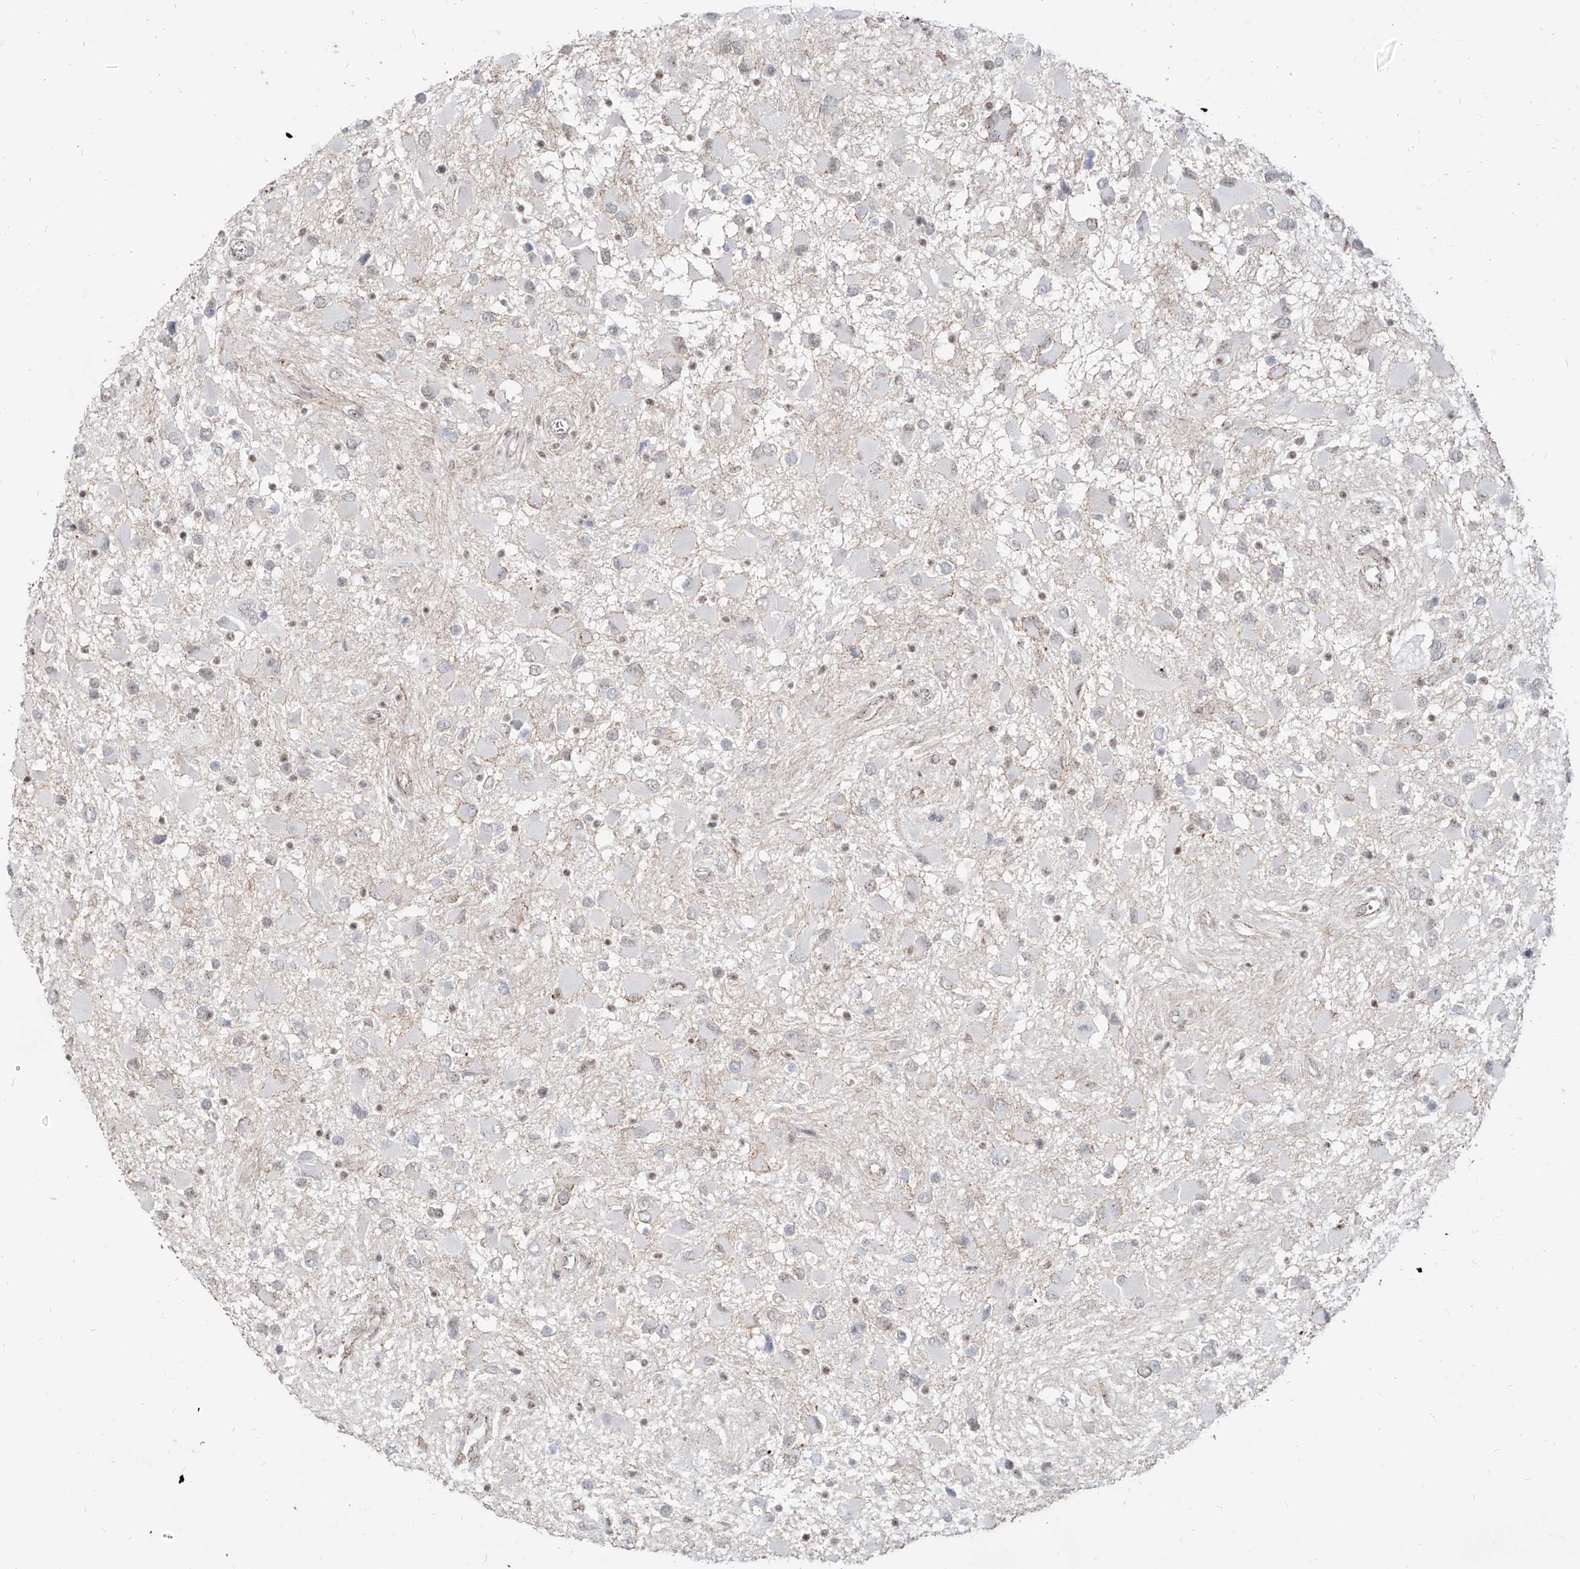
{"staining": {"intensity": "negative", "quantity": "none", "location": "none"}, "tissue": "glioma", "cell_type": "Tumor cells", "image_type": "cancer", "snomed": [{"axis": "morphology", "description": "Glioma, malignant, High grade"}, {"axis": "topography", "description": "Brain"}], "caption": "Image shows no protein expression in tumor cells of malignant high-grade glioma tissue.", "gene": "ZNF710", "patient": {"sex": "male", "age": 53}}